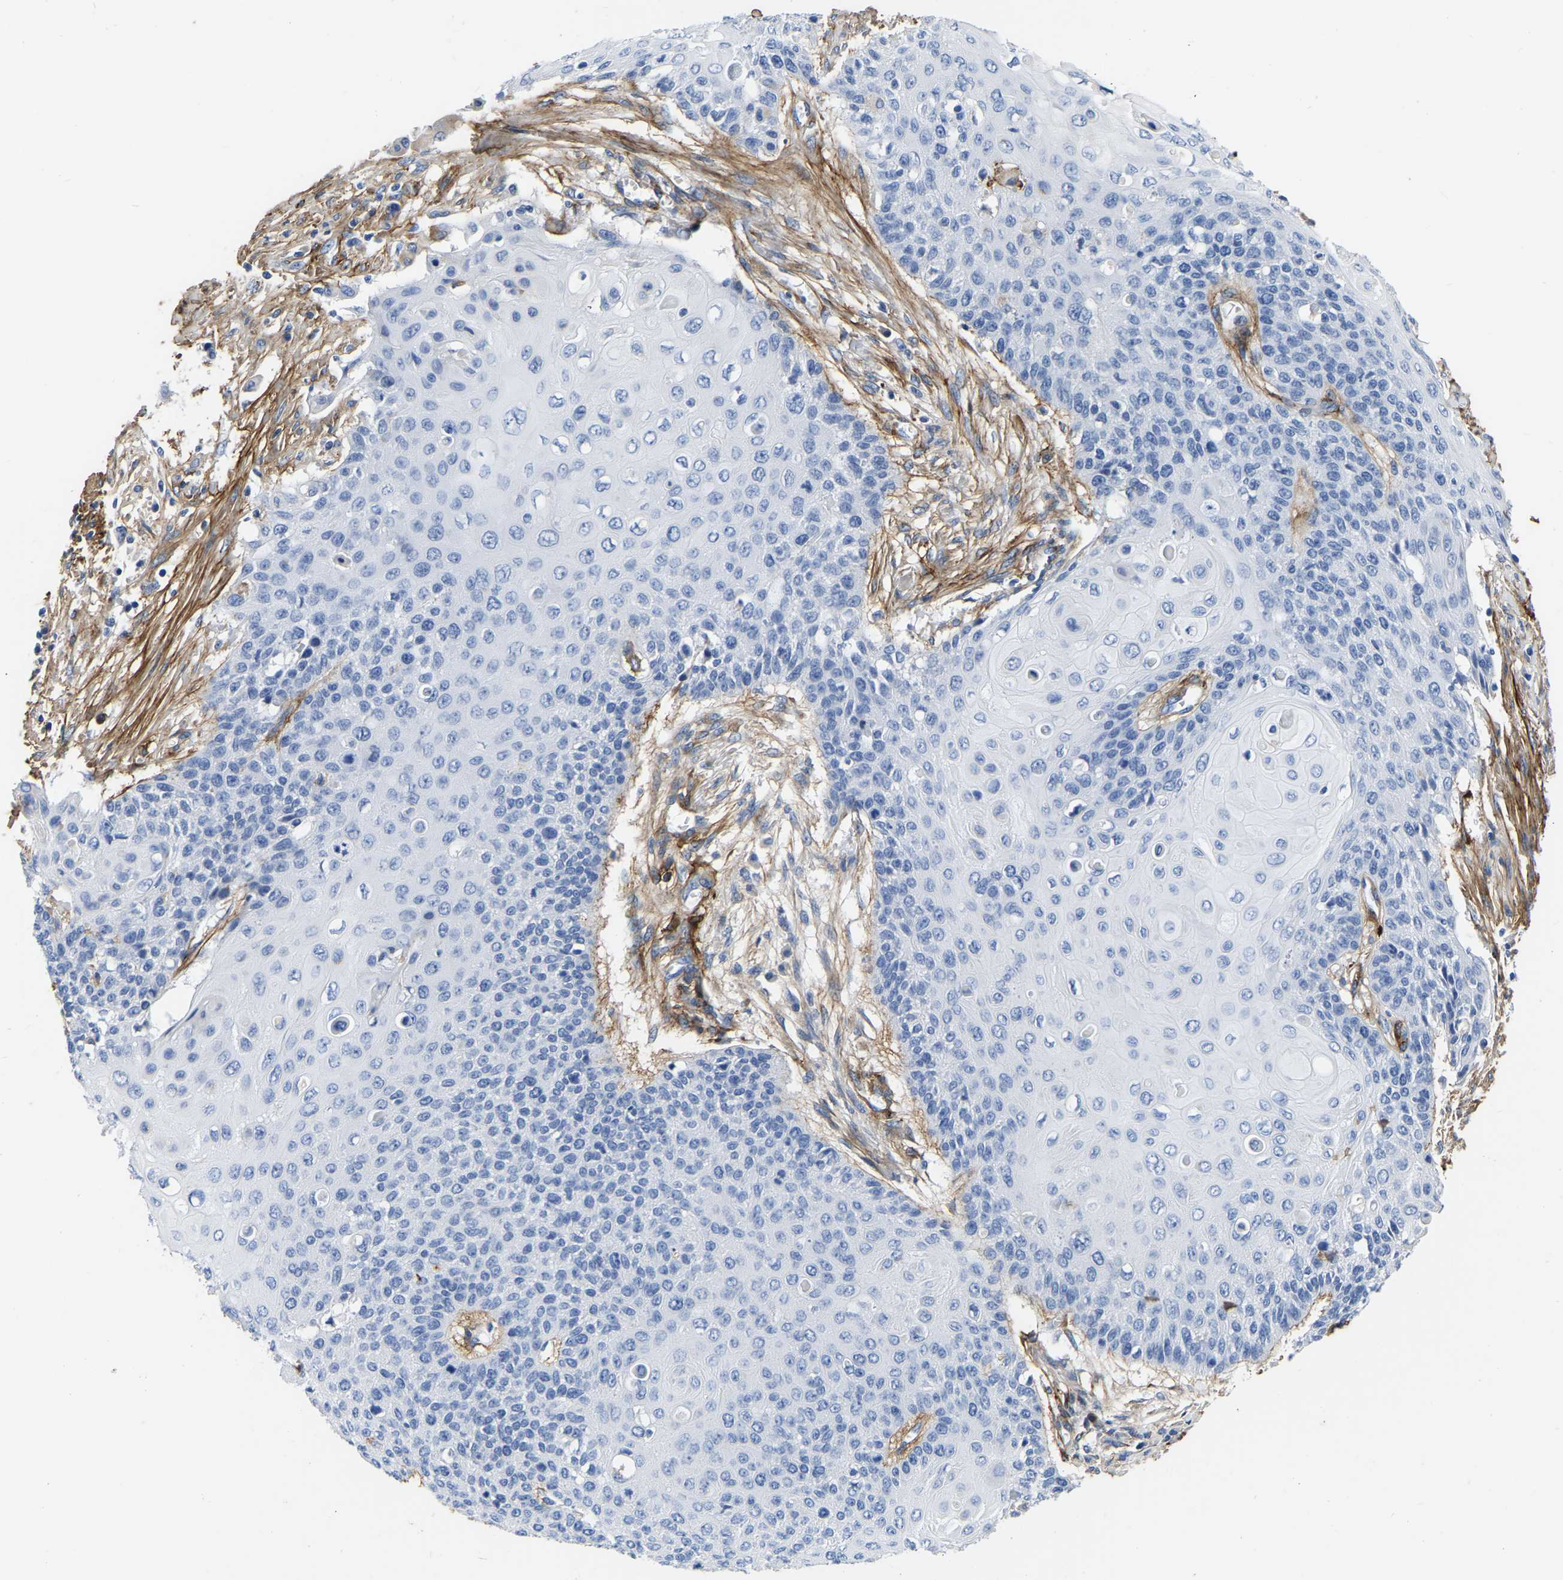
{"staining": {"intensity": "negative", "quantity": "none", "location": "none"}, "tissue": "cervical cancer", "cell_type": "Tumor cells", "image_type": "cancer", "snomed": [{"axis": "morphology", "description": "Squamous cell carcinoma, NOS"}, {"axis": "topography", "description": "Cervix"}], "caption": "High power microscopy photomicrograph of an immunohistochemistry photomicrograph of cervical cancer (squamous cell carcinoma), revealing no significant positivity in tumor cells. Nuclei are stained in blue.", "gene": "COL6A1", "patient": {"sex": "female", "age": 39}}